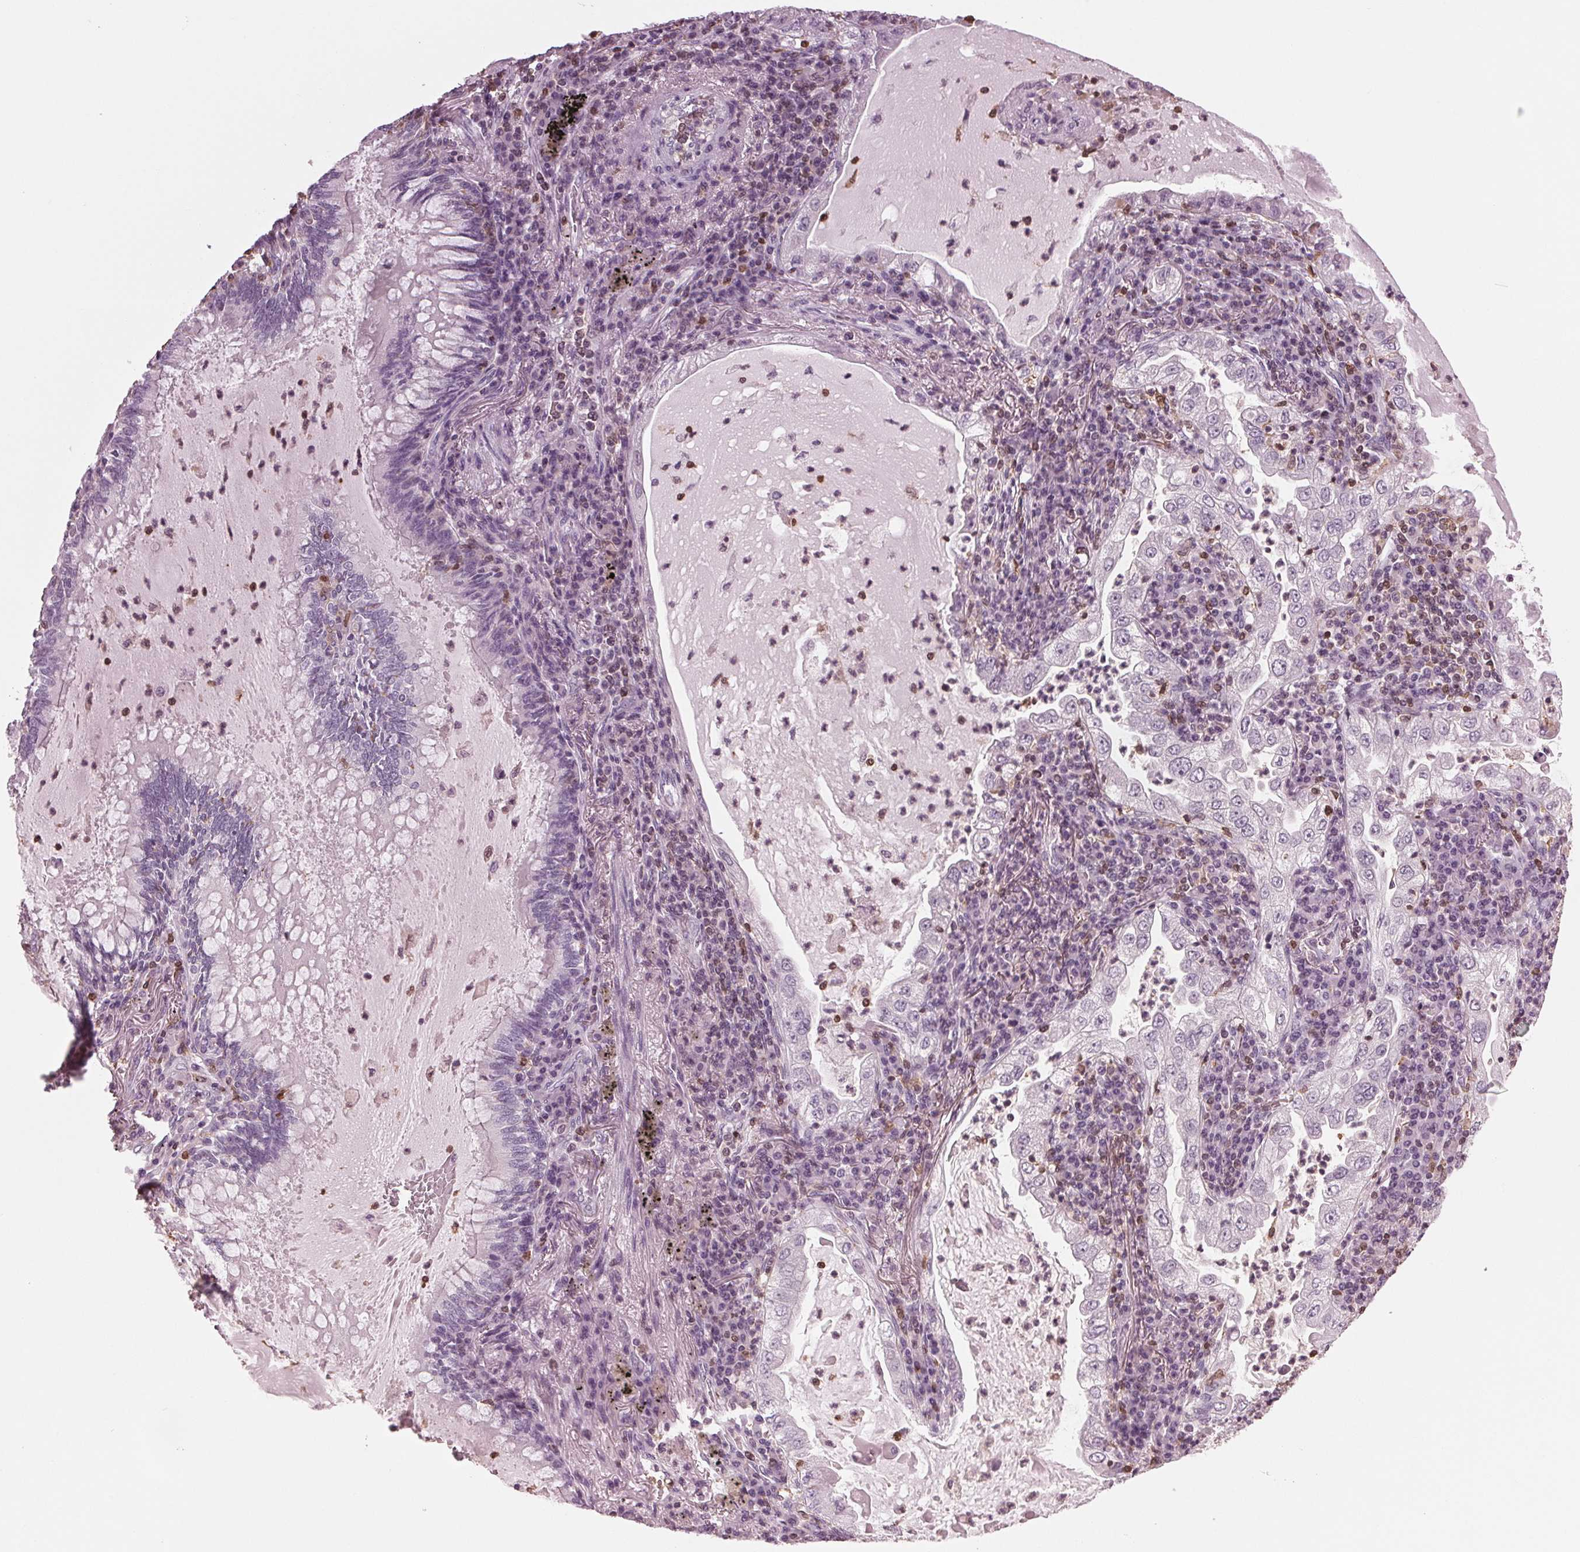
{"staining": {"intensity": "negative", "quantity": "none", "location": "none"}, "tissue": "lung cancer", "cell_type": "Tumor cells", "image_type": "cancer", "snomed": [{"axis": "morphology", "description": "Adenocarcinoma, NOS"}, {"axis": "topography", "description": "Lung"}], "caption": "Protein analysis of adenocarcinoma (lung) shows no significant expression in tumor cells.", "gene": "BTLA", "patient": {"sex": "female", "age": 73}}